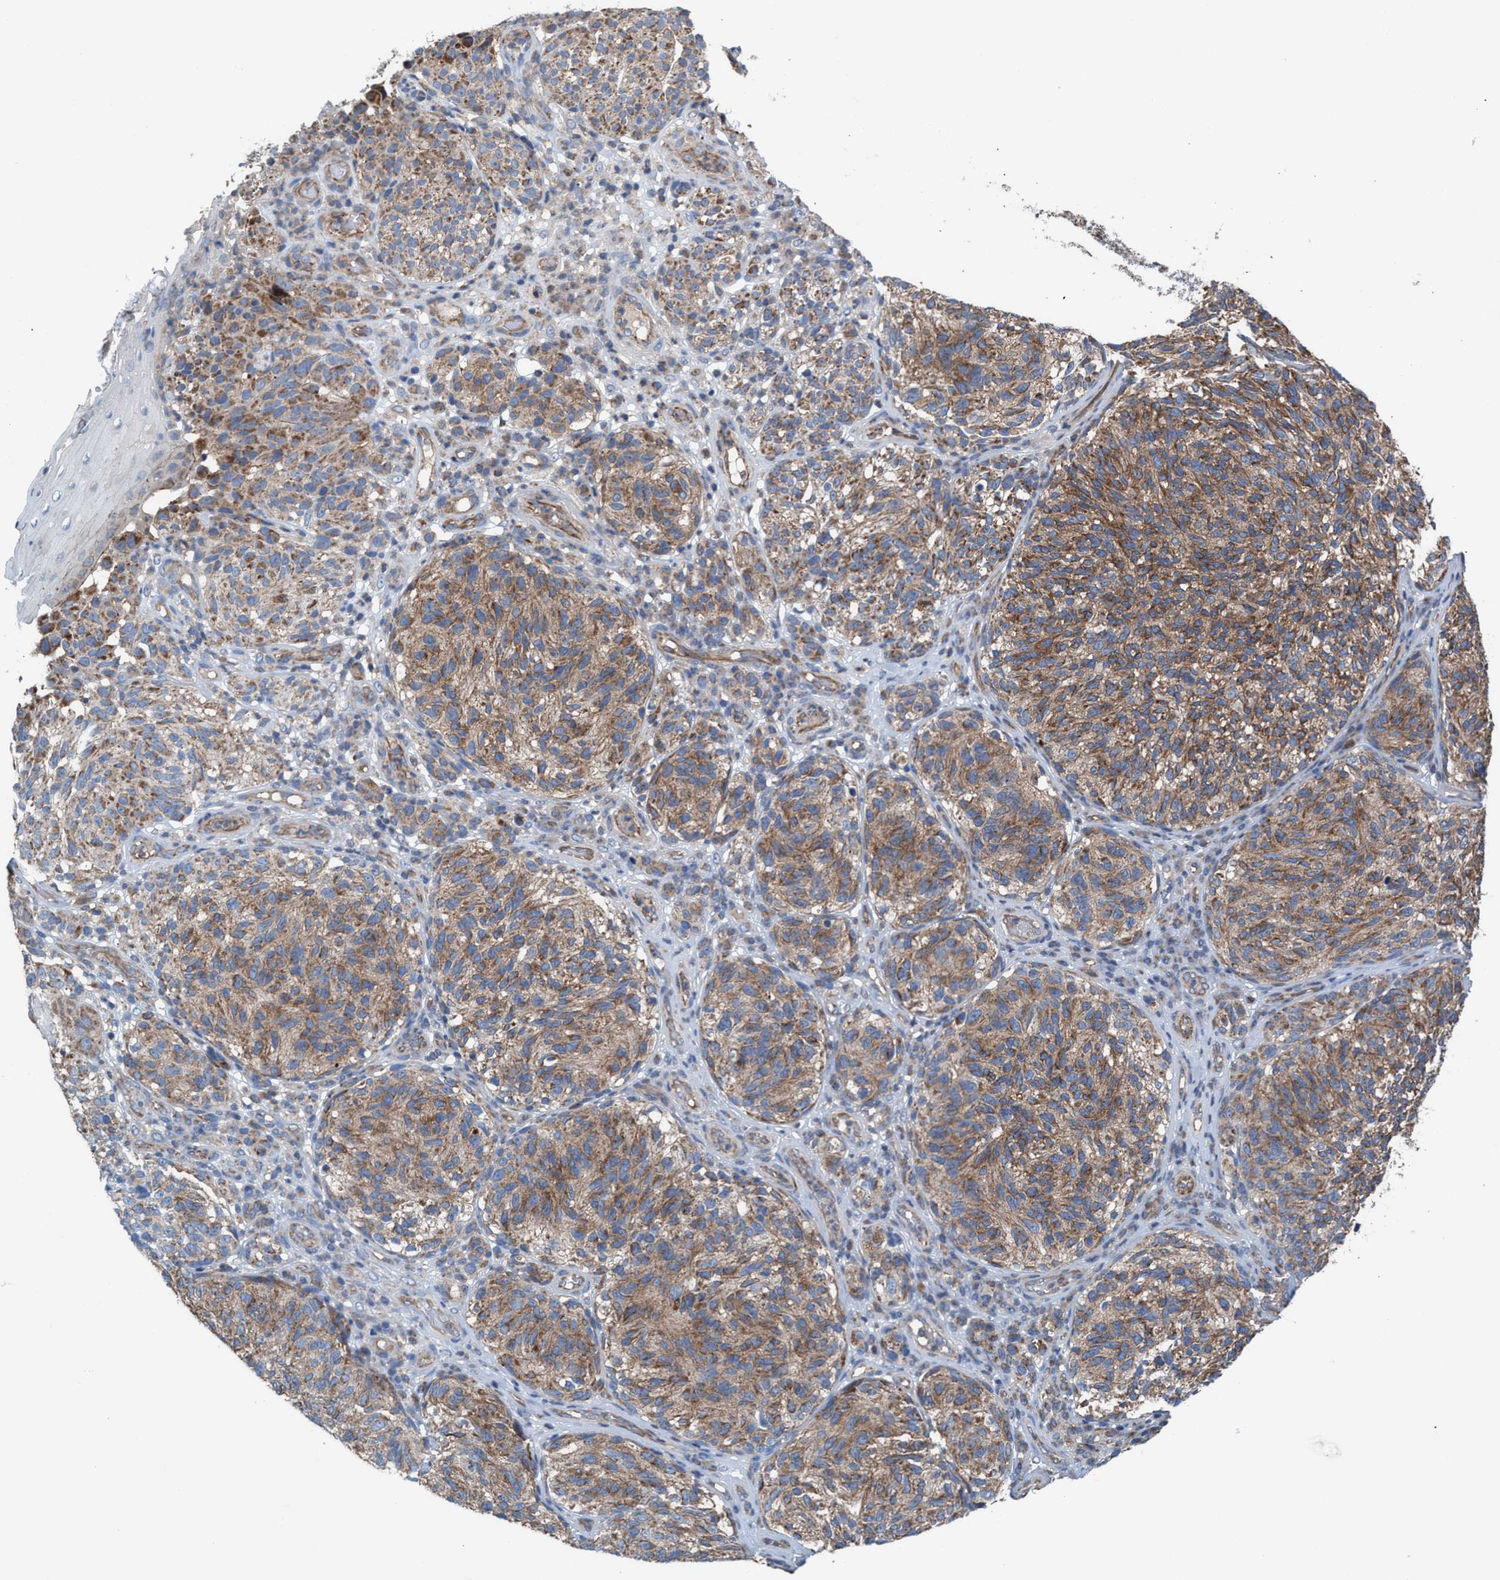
{"staining": {"intensity": "moderate", "quantity": ">75%", "location": "cytoplasmic/membranous"}, "tissue": "melanoma", "cell_type": "Tumor cells", "image_type": "cancer", "snomed": [{"axis": "morphology", "description": "Malignant melanoma, NOS"}, {"axis": "topography", "description": "Skin"}], "caption": "This micrograph shows immunohistochemistry staining of human melanoma, with medium moderate cytoplasmic/membranous expression in approximately >75% of tumor cells.", "gene": "MRM1", "patient": {"sex": "female", "age": 73}}